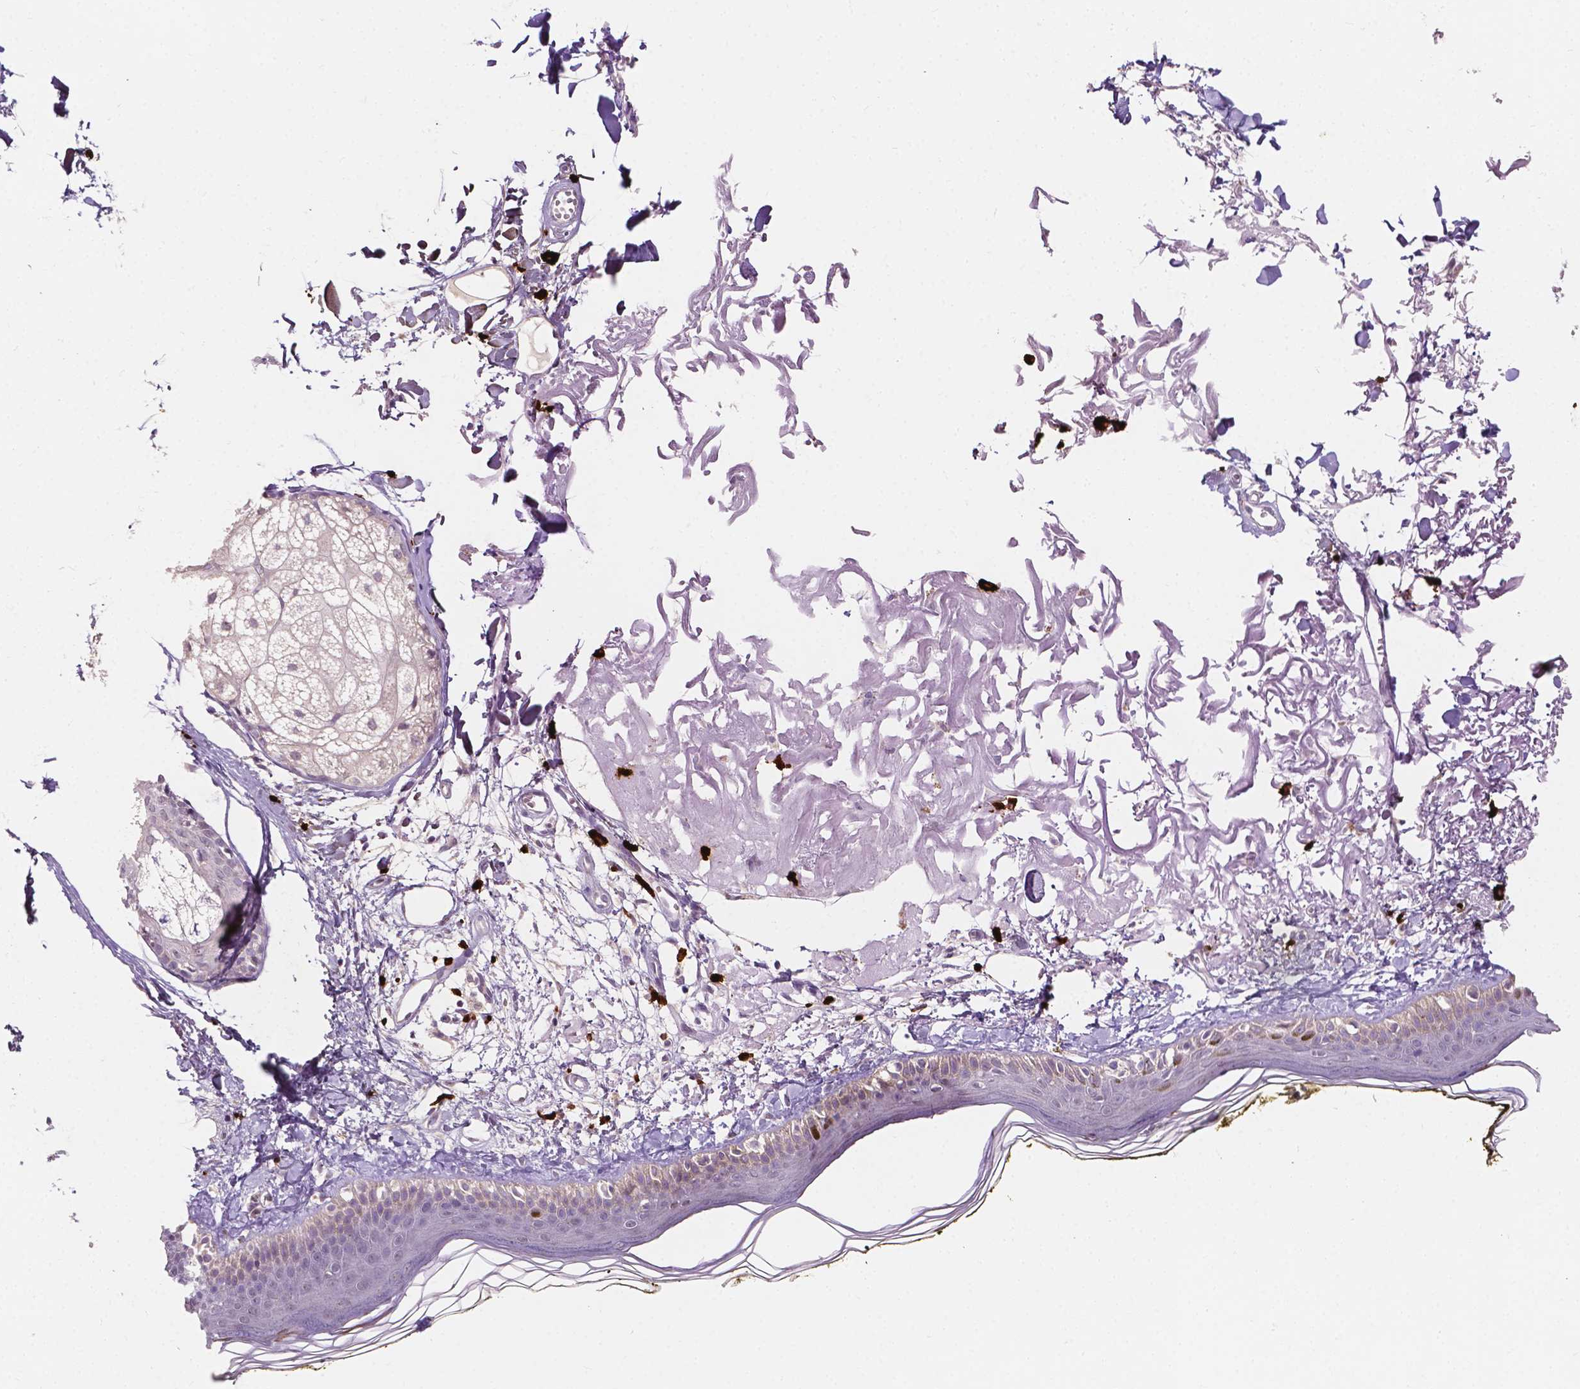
{"staining": {"intensity": "negative", "quantity": "none", "location": "none"}, "tissue": "skin", "cell_type": "Fibroblasts", "image_type": "normal", "snomed": [{"axis": "morphology", "description": "Normal tissue, NOS"}, {"axis": "topography", "description": "Skin"}], "caption": "Skin stained for a protein using IHC demonstrates no positivity fibroblasts.", "gene": "SIRT2", "patient": {"sex": "male", "age": 76}}